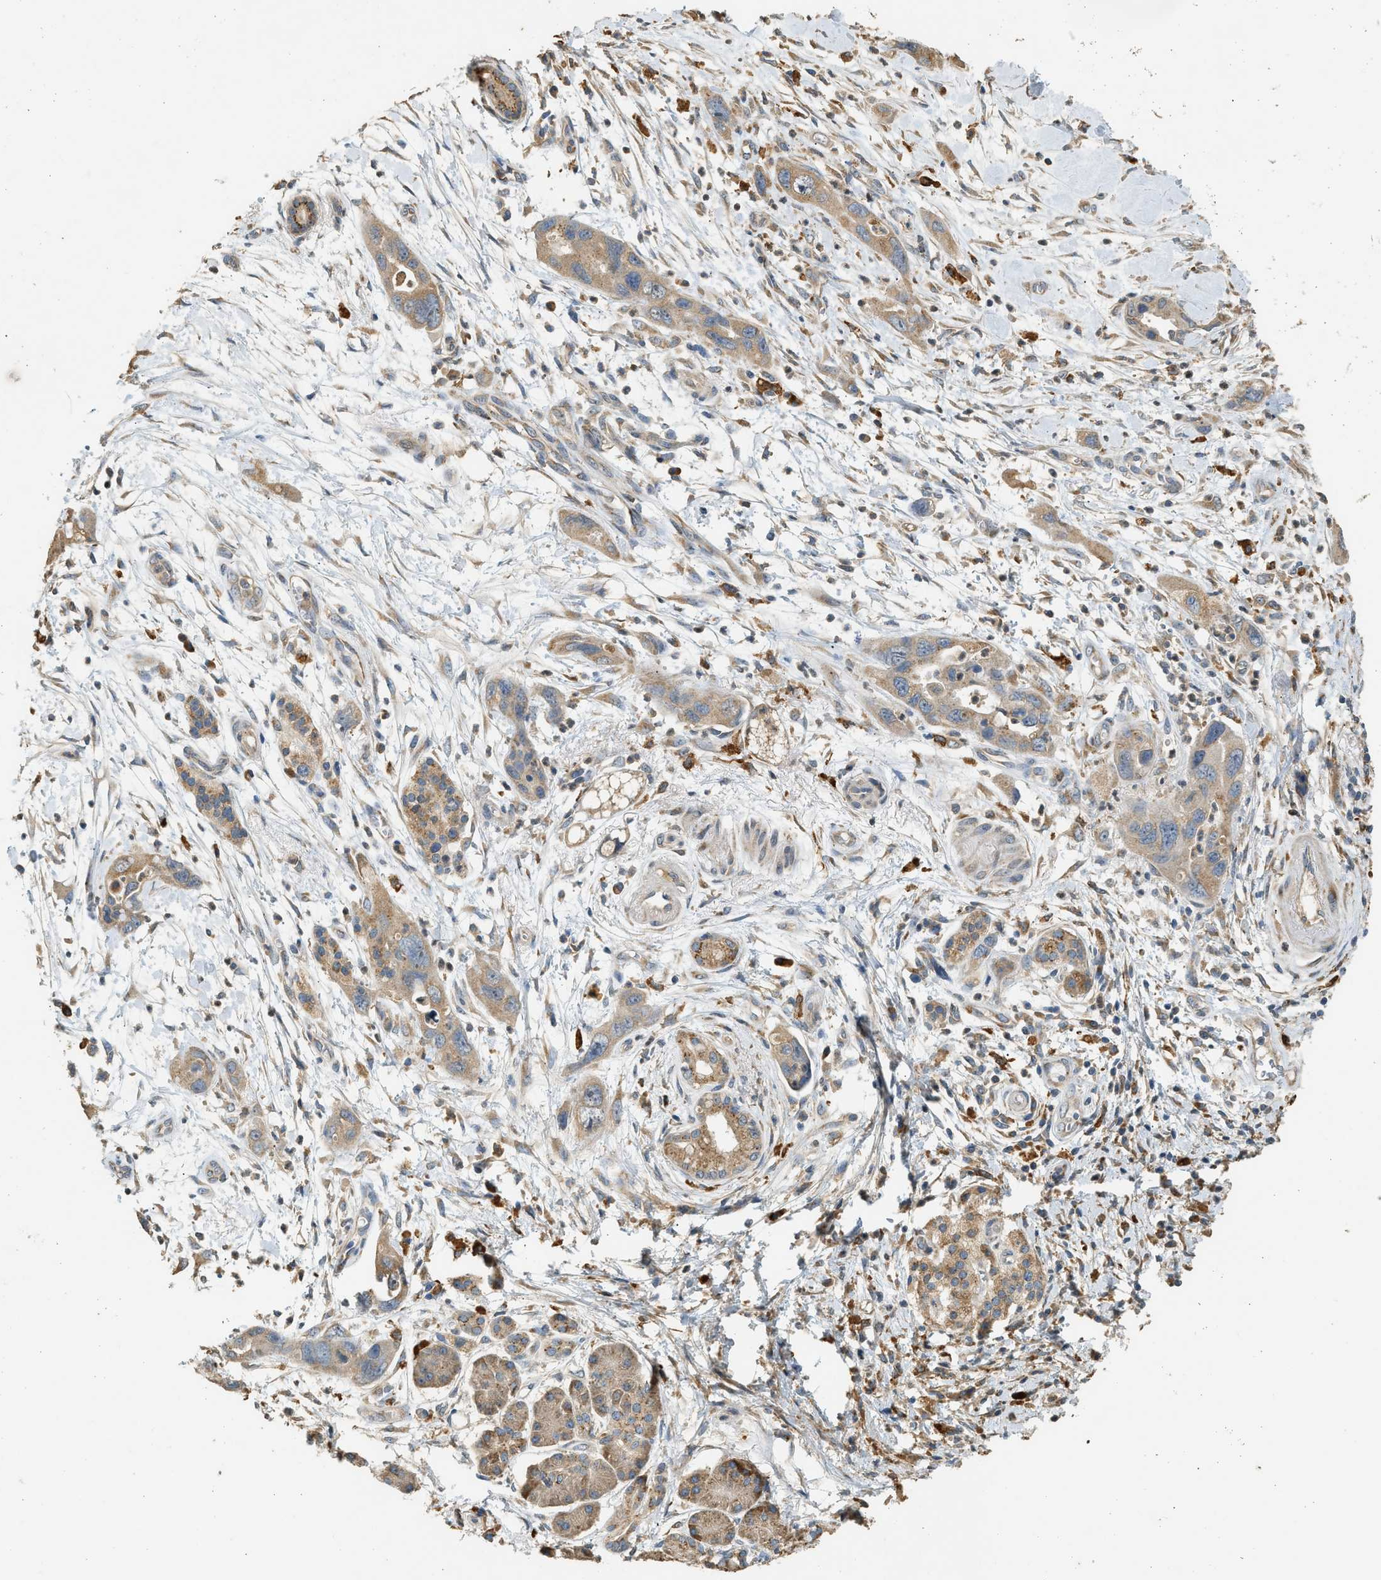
{"staining": {"intensity": "moderate", "quantity": ">75%", "location": "cytoplasmic/membranous"}, "tissue": "pancreatic cancer", "cell_type": "Tumor cells", "image_type": "cancer", "snomed": [{"axis": "morphology", "description": "Adenocarcinoma, NOS"}, {"axis": "topography", "description": "Pancreas"}], "caption": "Moderate cytoplasmic/membranous staining for a protein is seen in about >75% of tumor cells of adenocarcinoma (pancreatic) using immunohistochemistry.", "gene": "CTSB", "patient": {"sex": "female", "age": 70}}